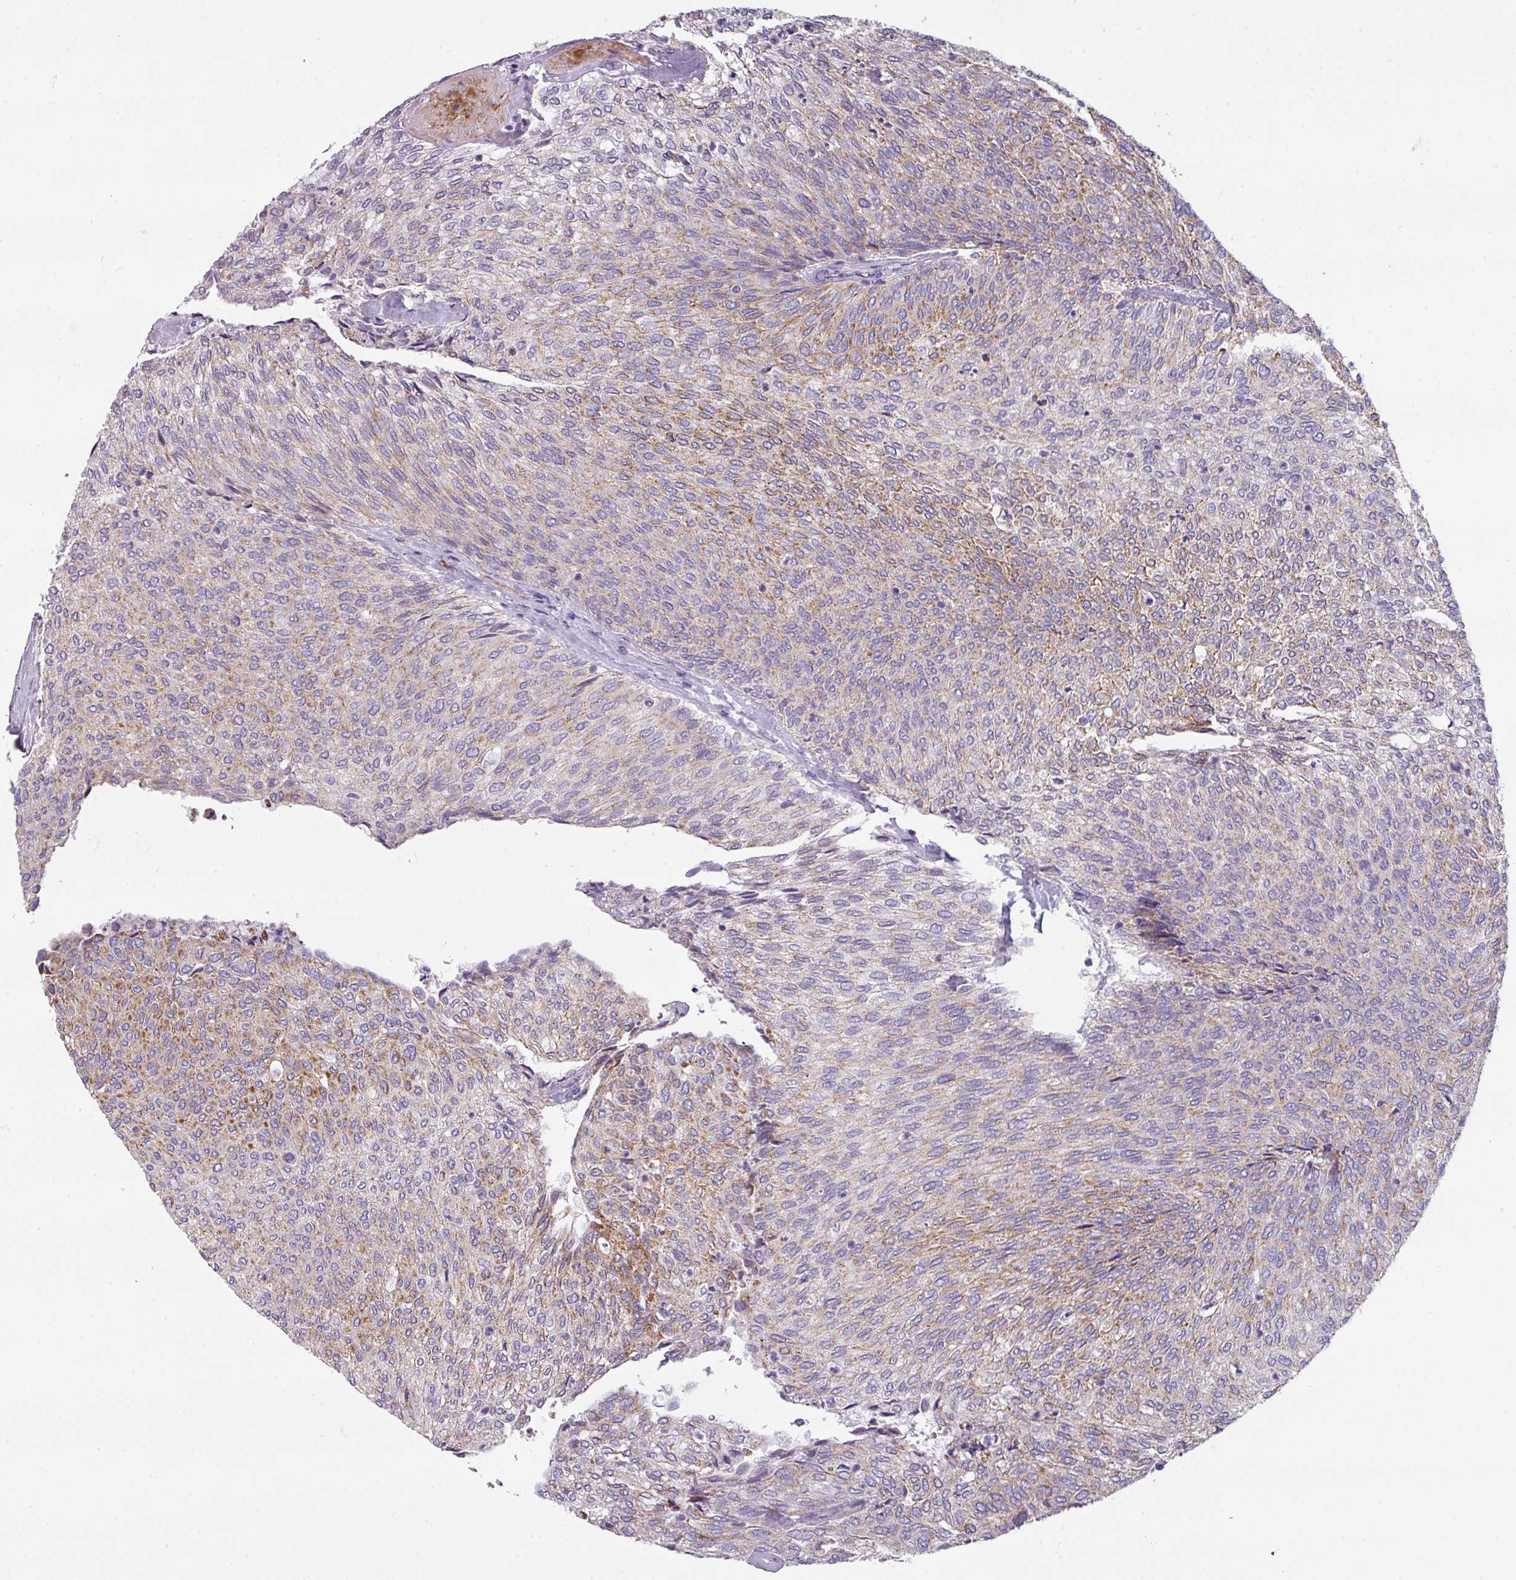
{"staining": {"intensity": "moderate", "quantity": "25%-75%", "location": "cytoplasmic/membranous"}, "tissue": "urothelial cancer", "cell_type": "Tumor cells", "image_type": "cancer", "snomed": [{"axis": "morphology", "description": "Urothelial carcinoma, Low grade"}, {"axis": "topography", "description": "Urinary bladder"}], "caption": "IHC of low-grade urothelial carcinoma reveals medium levels of moderate cytoplasmic/membranous positivity in about 25%-75% of tumor cells. (DAB = brown stain, brightfield microscopy at high magnification).", "gene": "C2orf68", "patient": {"sex": "female", "age": 79}}